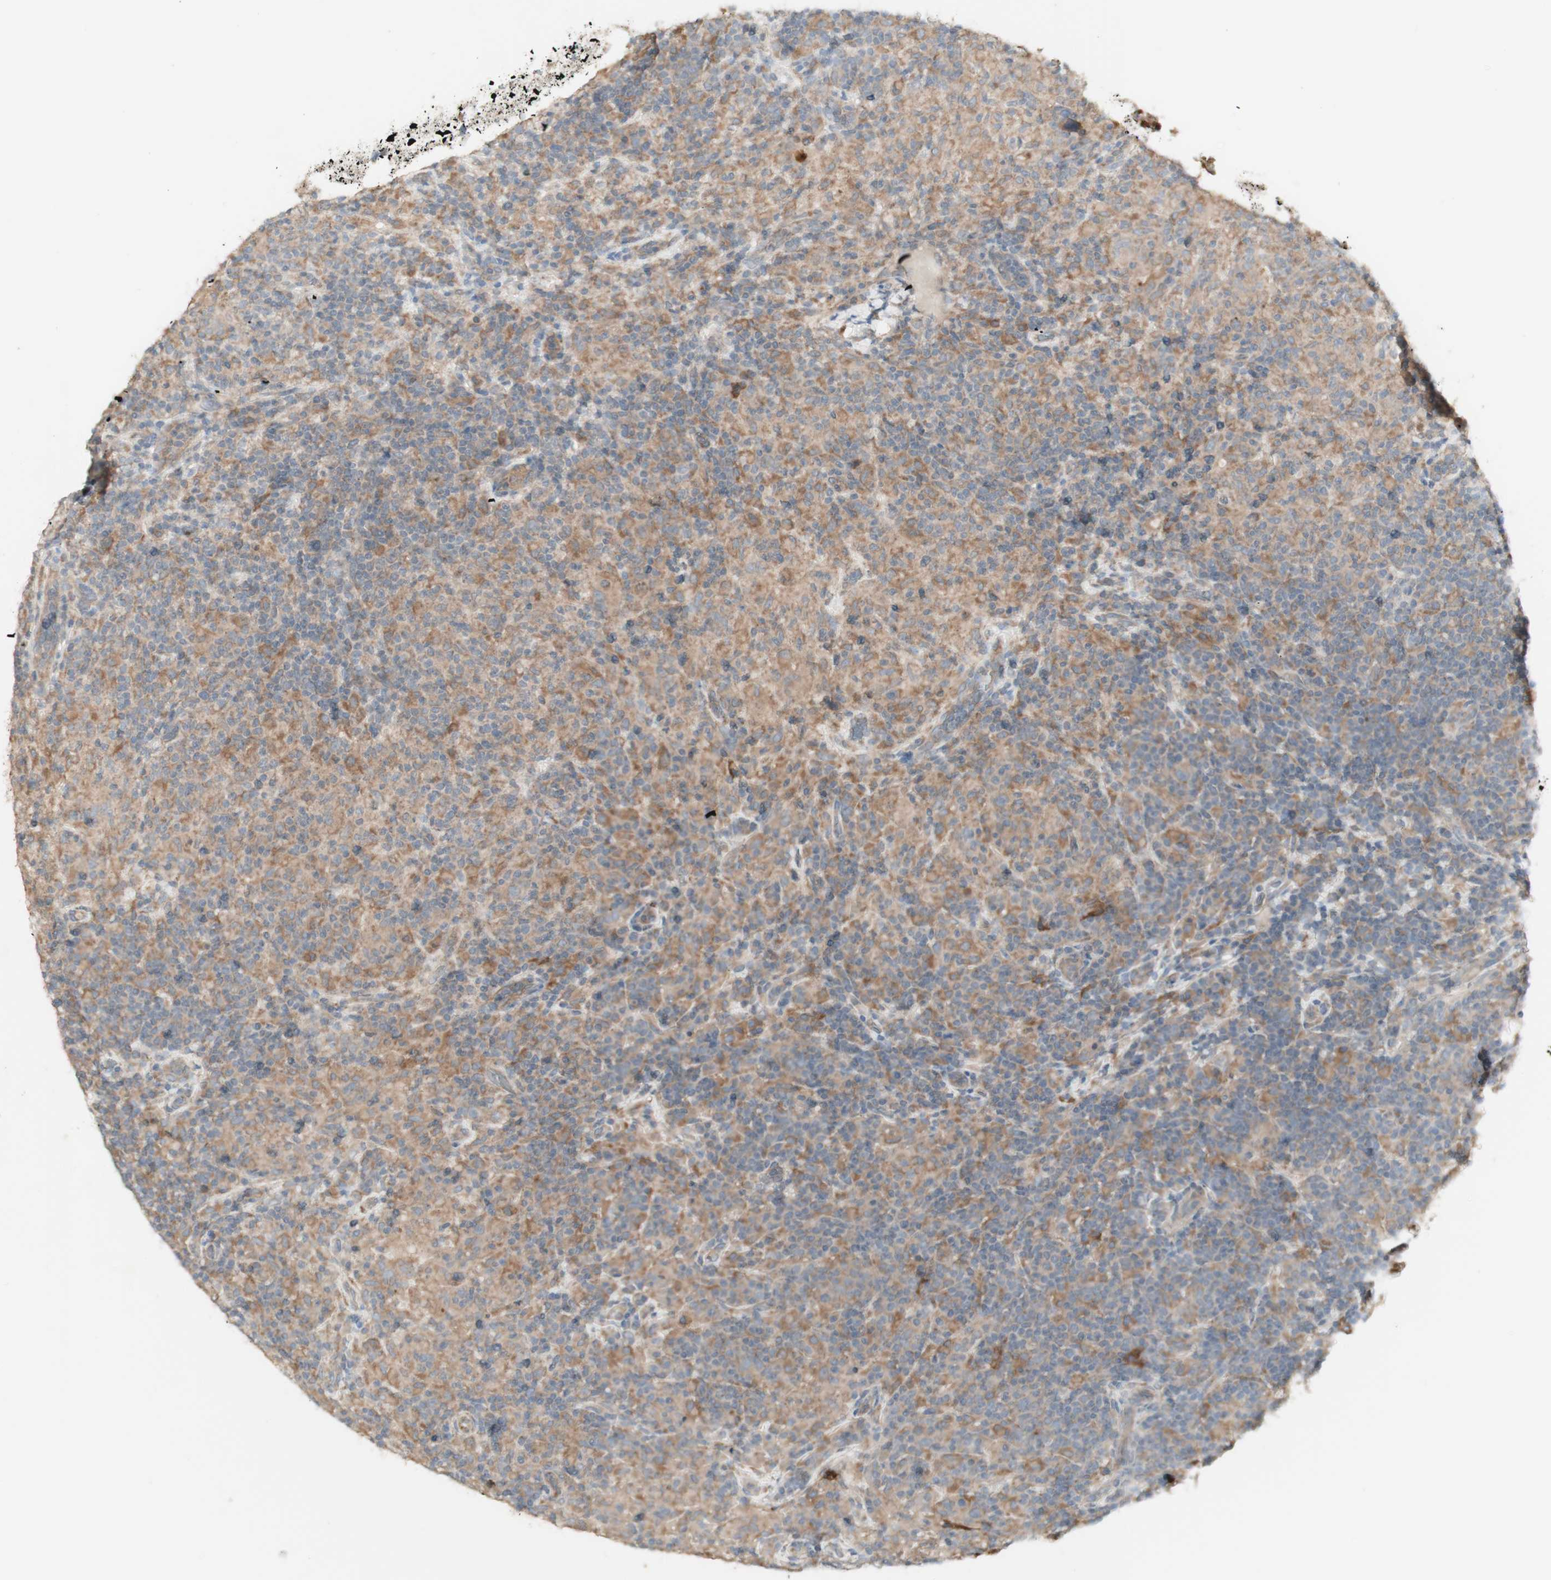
{"staining": {"intensity": "moderate", "quantity": ">75%", "location": "cytoplasmic/membranous"}, "tissue": "lymphoma", "cell_type": "Tumor cells", "image_type": "cancer", "snomed": [{"axis": "morphology", "description": "Hodgkin's disease, NOS"}, {"axis": "topography", "description": "Lymph node"}], "caption": "IHC micrograph of human Hodgkin's disease stained for a protein (brown), which displays medium levels of moderate cytoplasmic/membranous positivity in about >75% of tumor cells.", "gene": "PTGER4", "patient": {"sex": "male", "age": 70}}